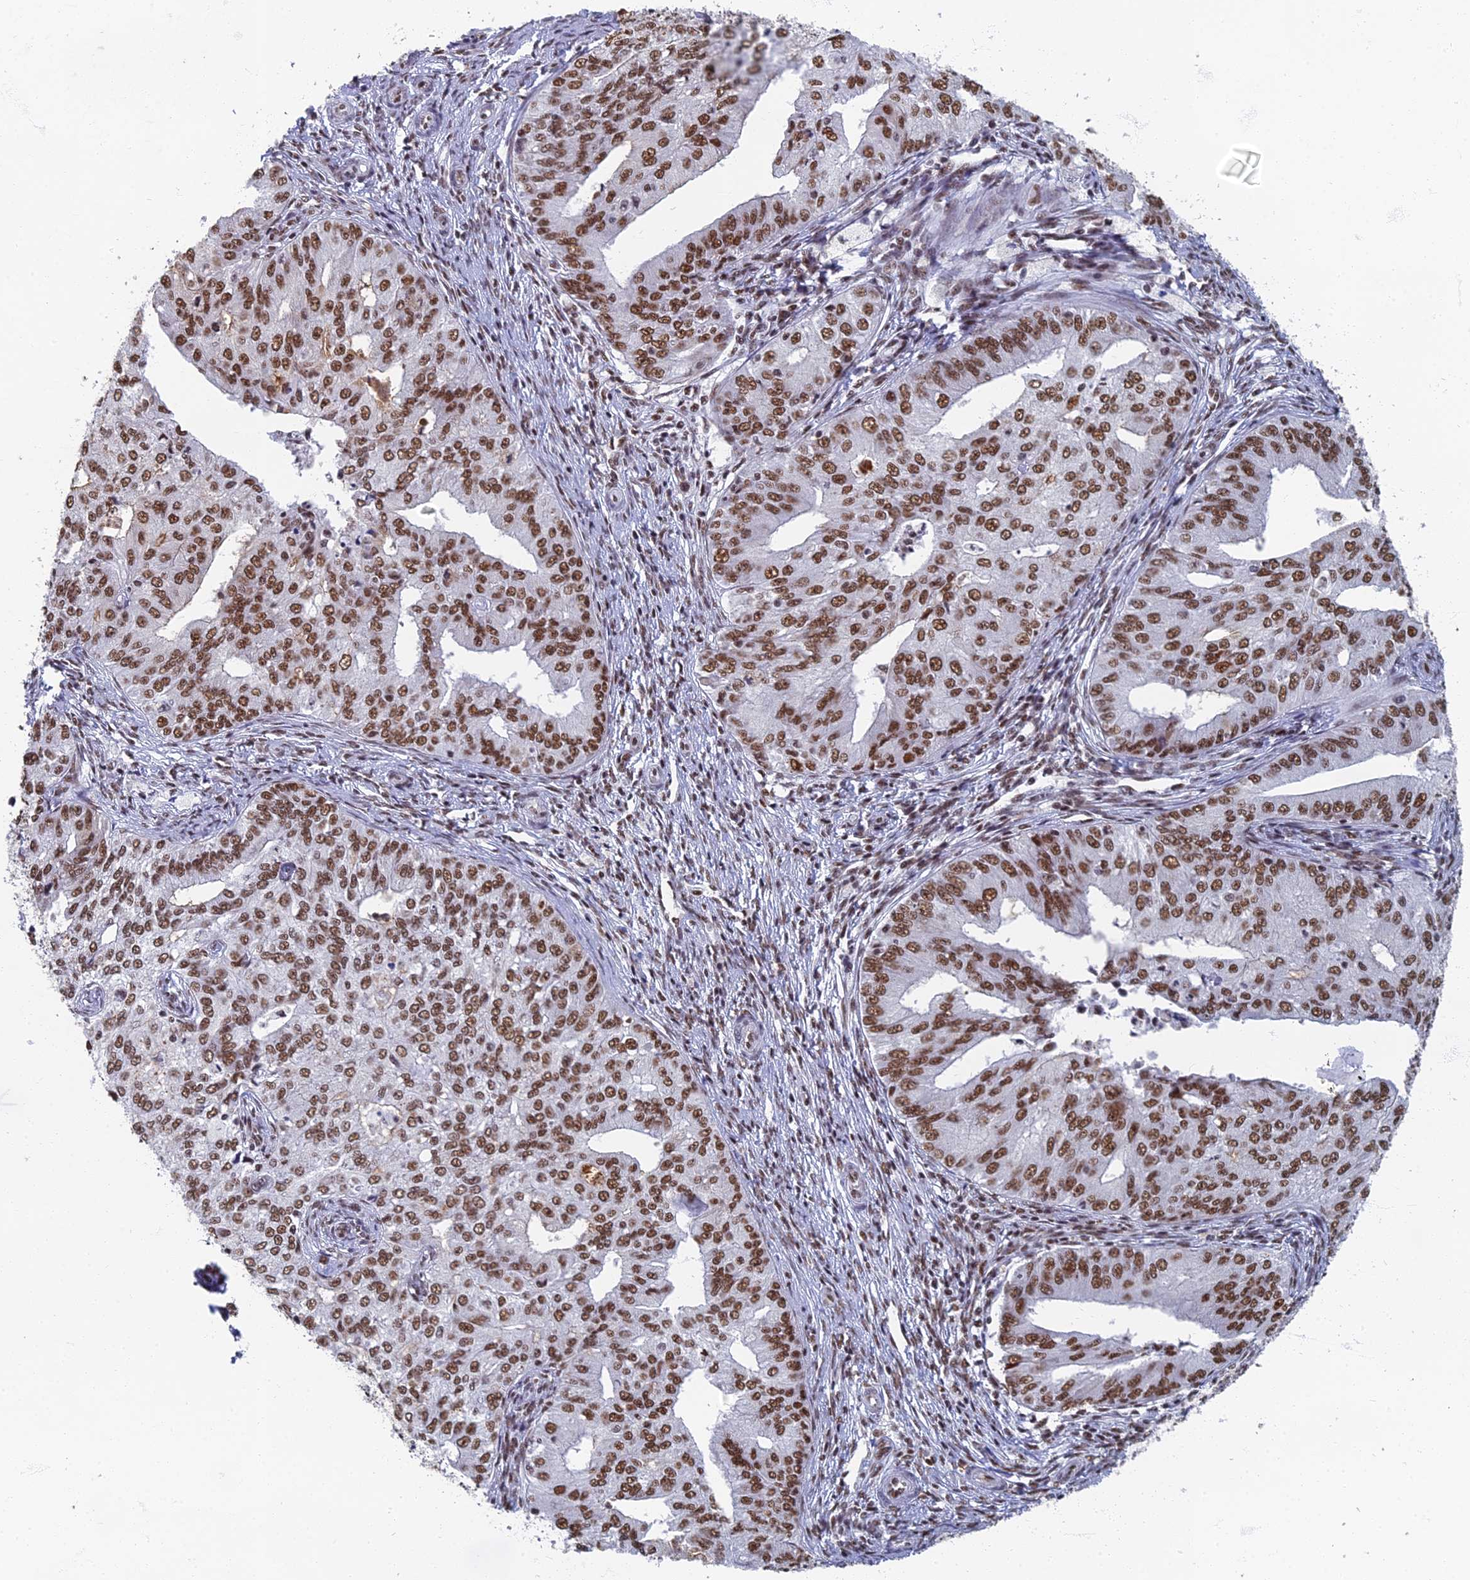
{"staining": {"intensity": "moderate", "quantity": ">75%", "location": "nuclear"}, "tissue": "endometrial cancer", "cell_type": "Tumor cells", "image_type": "cancer", "snomed": [{"axis": "morphology", "description": "Adenocarcinoma, NOS"}, {"axis": "topography", "description": "Endometrium"}], "caption": "Endometrial cancer (adenocarcinoma) was stained to show a protein in brown. There is medium levels of moderate nuclear staining in about >75% of tumor cells.", "gene": "TAF13", "patient": {"sex": "female", "age": 50}}